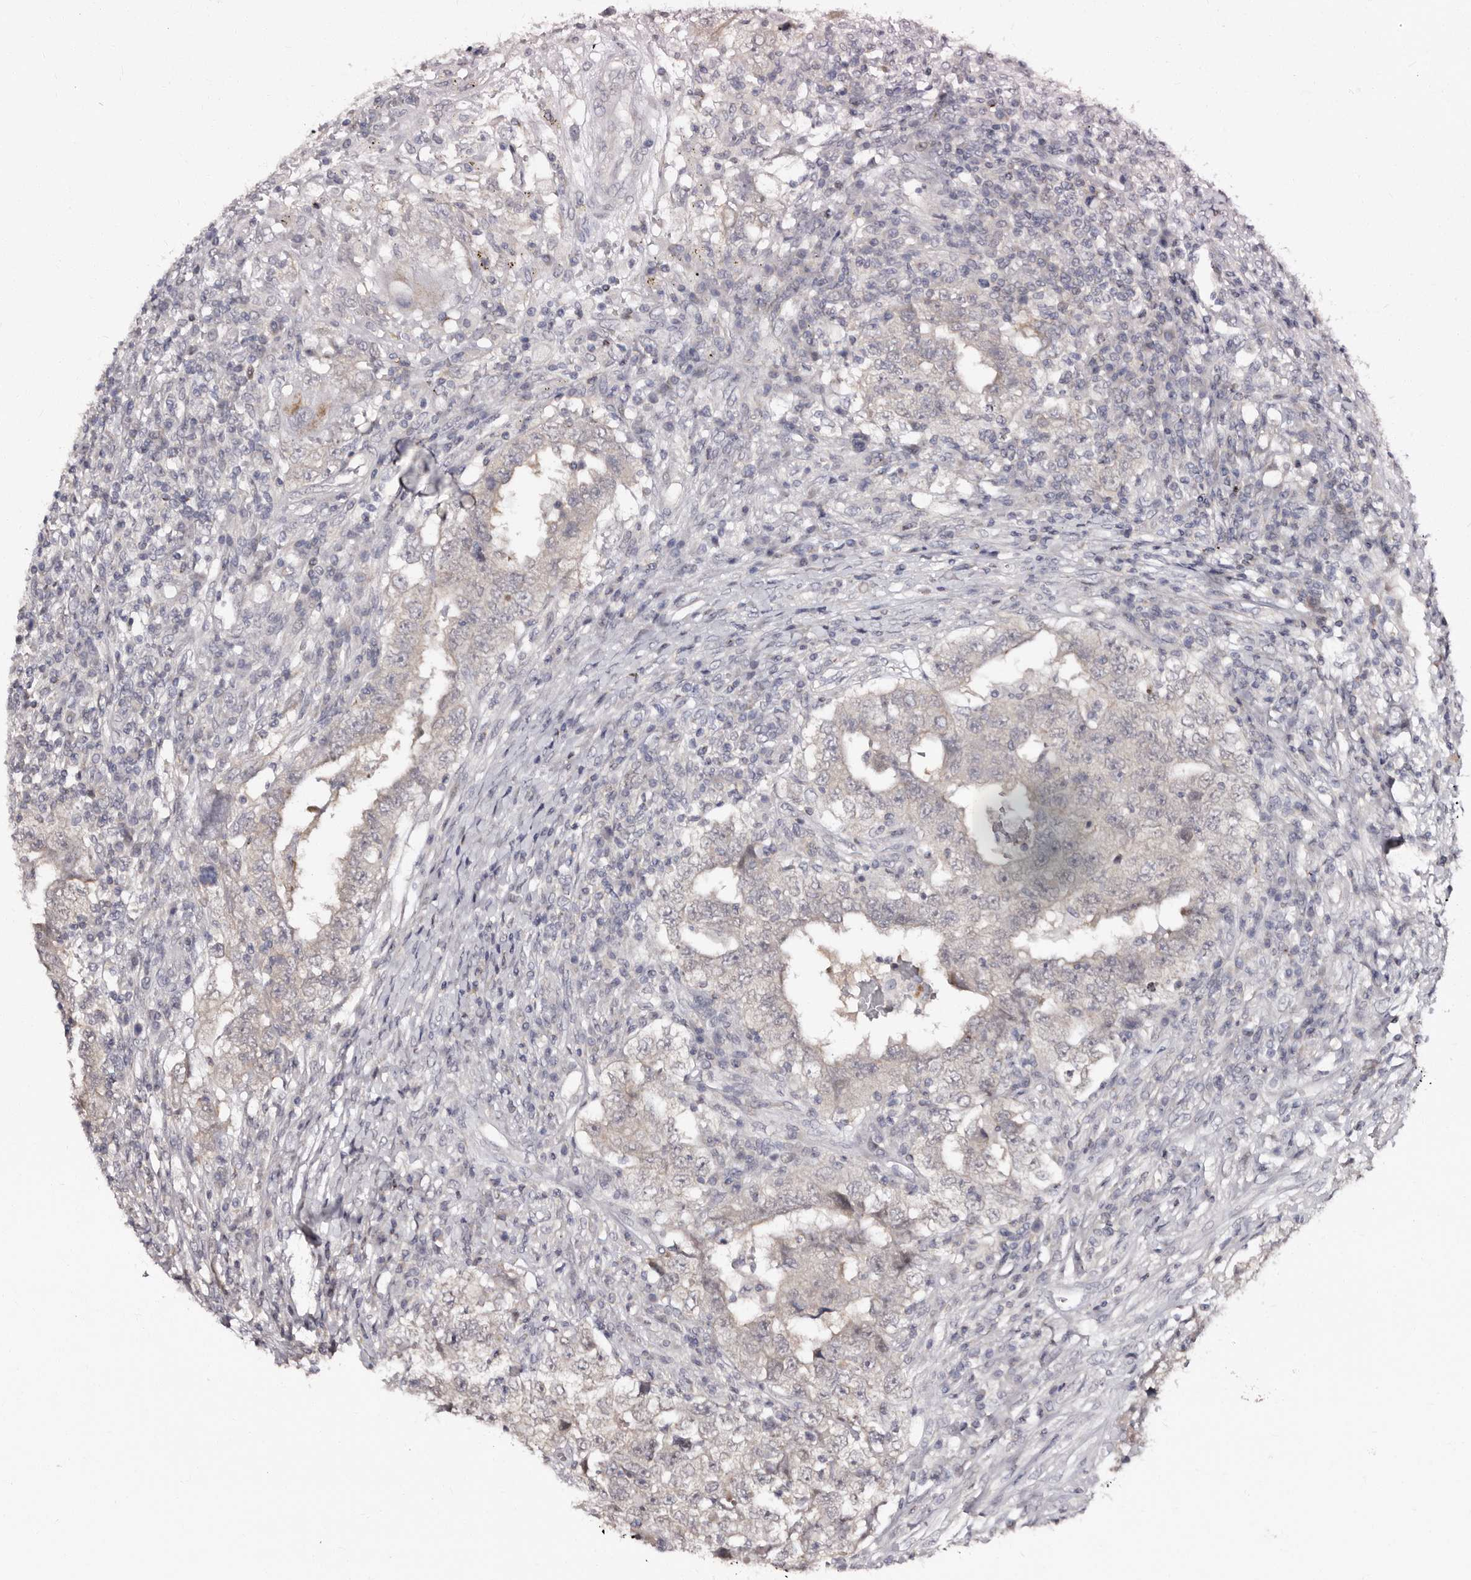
{"staining": {"intensity": "negative", "quantity": "none", "location": "none"}, "tissue": "testis cancer", "cell_type": "Tumor cells", "image_type": "cancer", "snomed": [{"axis": "morphology", "description": "Carcinoma, Embryonal, NOS"}, {"axis": "topography", "description": "Testis"}], "caption": "There is no significant expression in tumor cells of embryonal carcinoma (testis).", "gene": "PHF20L1", "patient": {"sex": "male", "age": 26}}